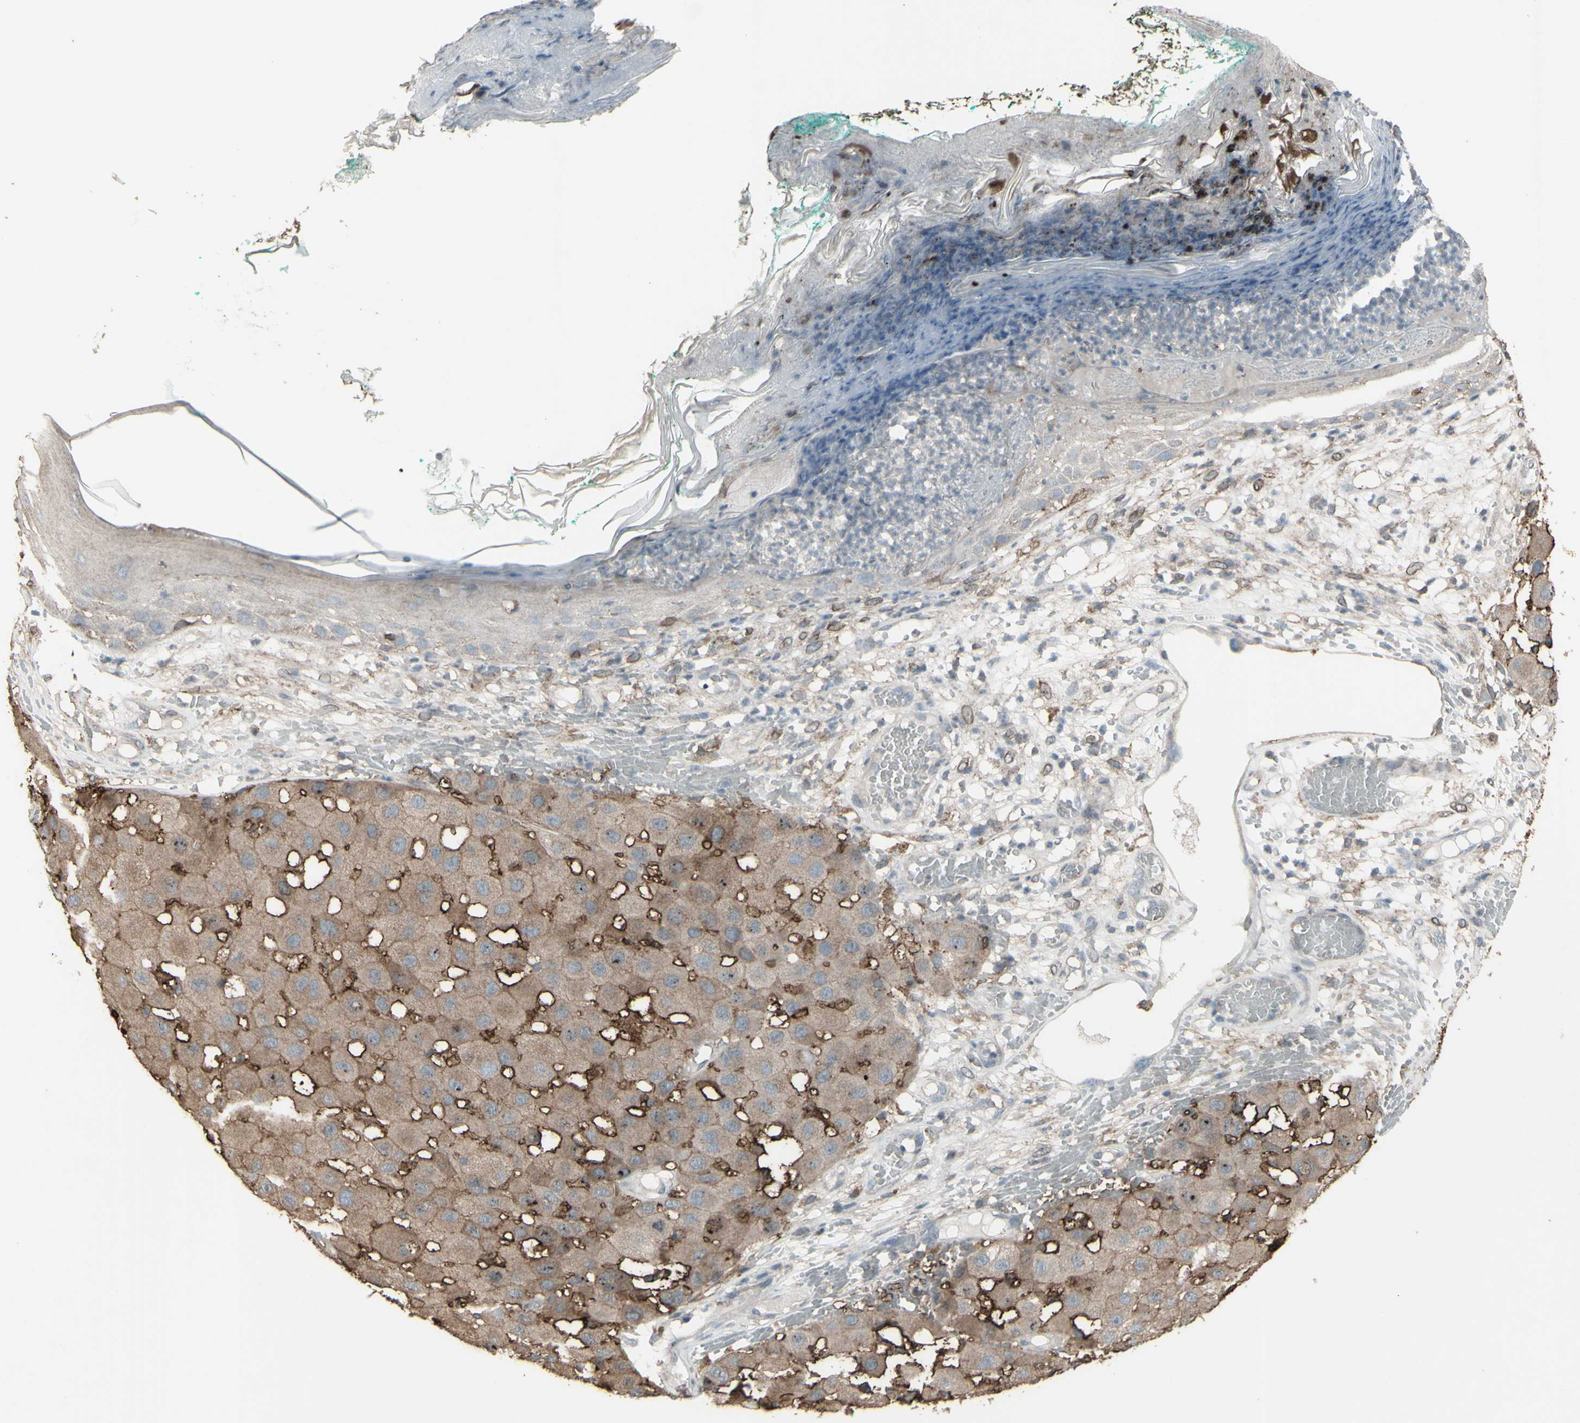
{"staining": {"intensity": "moderate", "quantity": ">75%", "location": "cytoplasmic/membranous"}, "tissue": "melanoma", "cell_type": "Tumor cells", "image_type": "cancer", "snomed": [{"axis": "morphology", "description": "Malignant melanoma, NOS"}, {"axis": "topography", "description": "Skin"}], "caption": "This is a histology image of immunohistochemistry (IHC) staining of melanoma, which shows moderate expression in the cytoplasmic/membranous of tumor cells.", "gene": "SMO", "patient": {"sex": "female", "age": 81}}